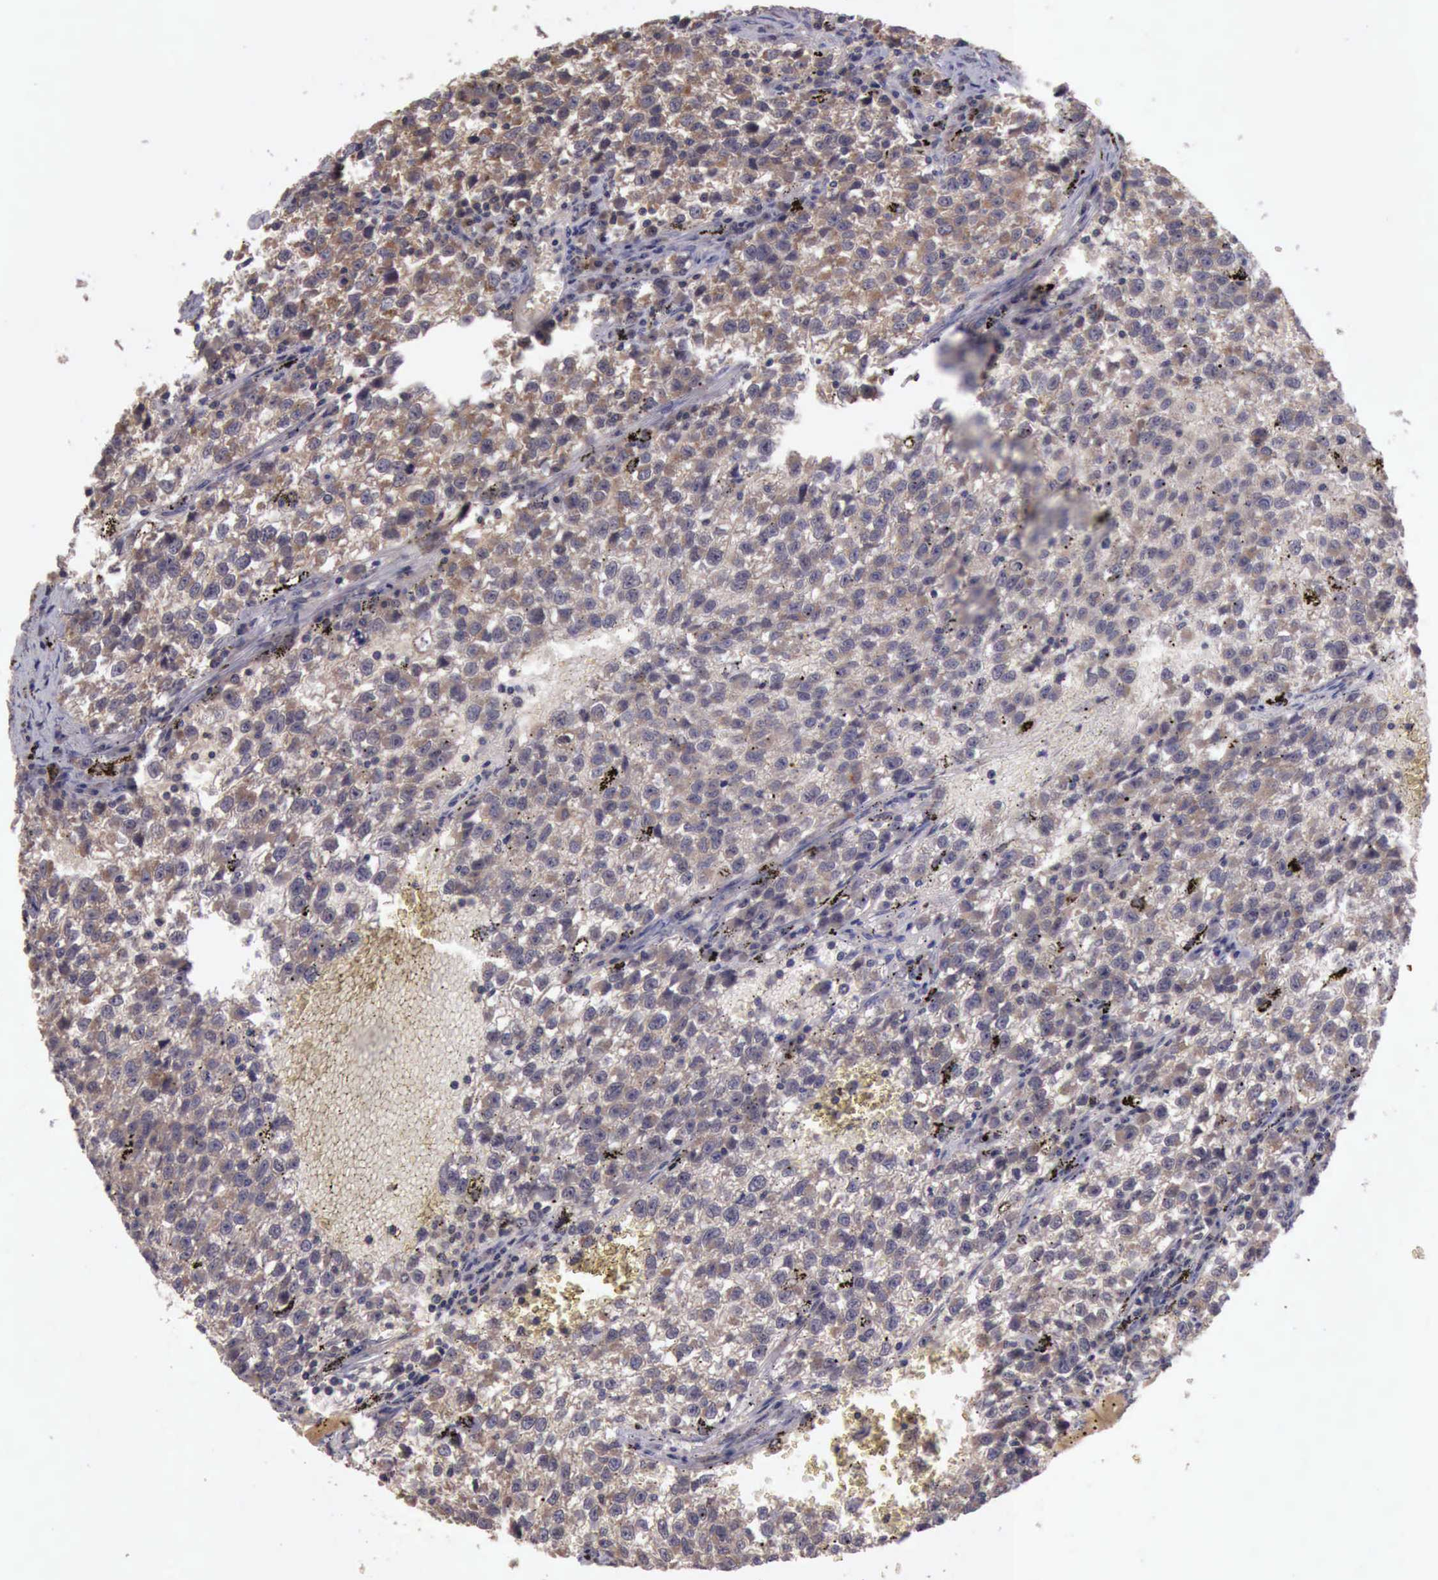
{"staining": {"intensity": "weak", "quantity": "25%-75%", "location": "cytoplasmic/membranous"}, "tissue": "testis cancer", "cell_type": "Tumor cells", "image_type": "cancer", "snomed": [{"axis": "morphology", "description": "Seminoma, NOS"}, {"axis": "topography", "description": "Testis"}], "caption": "An image showing weak cytoplasmic/membranous positivity in about 25%-75% of tumor cells in seminoma (testis), as visualized by brown immunohistochemical staining.", "gene": "RAB39B", "patient": {"sex": "male", "age": 35}}